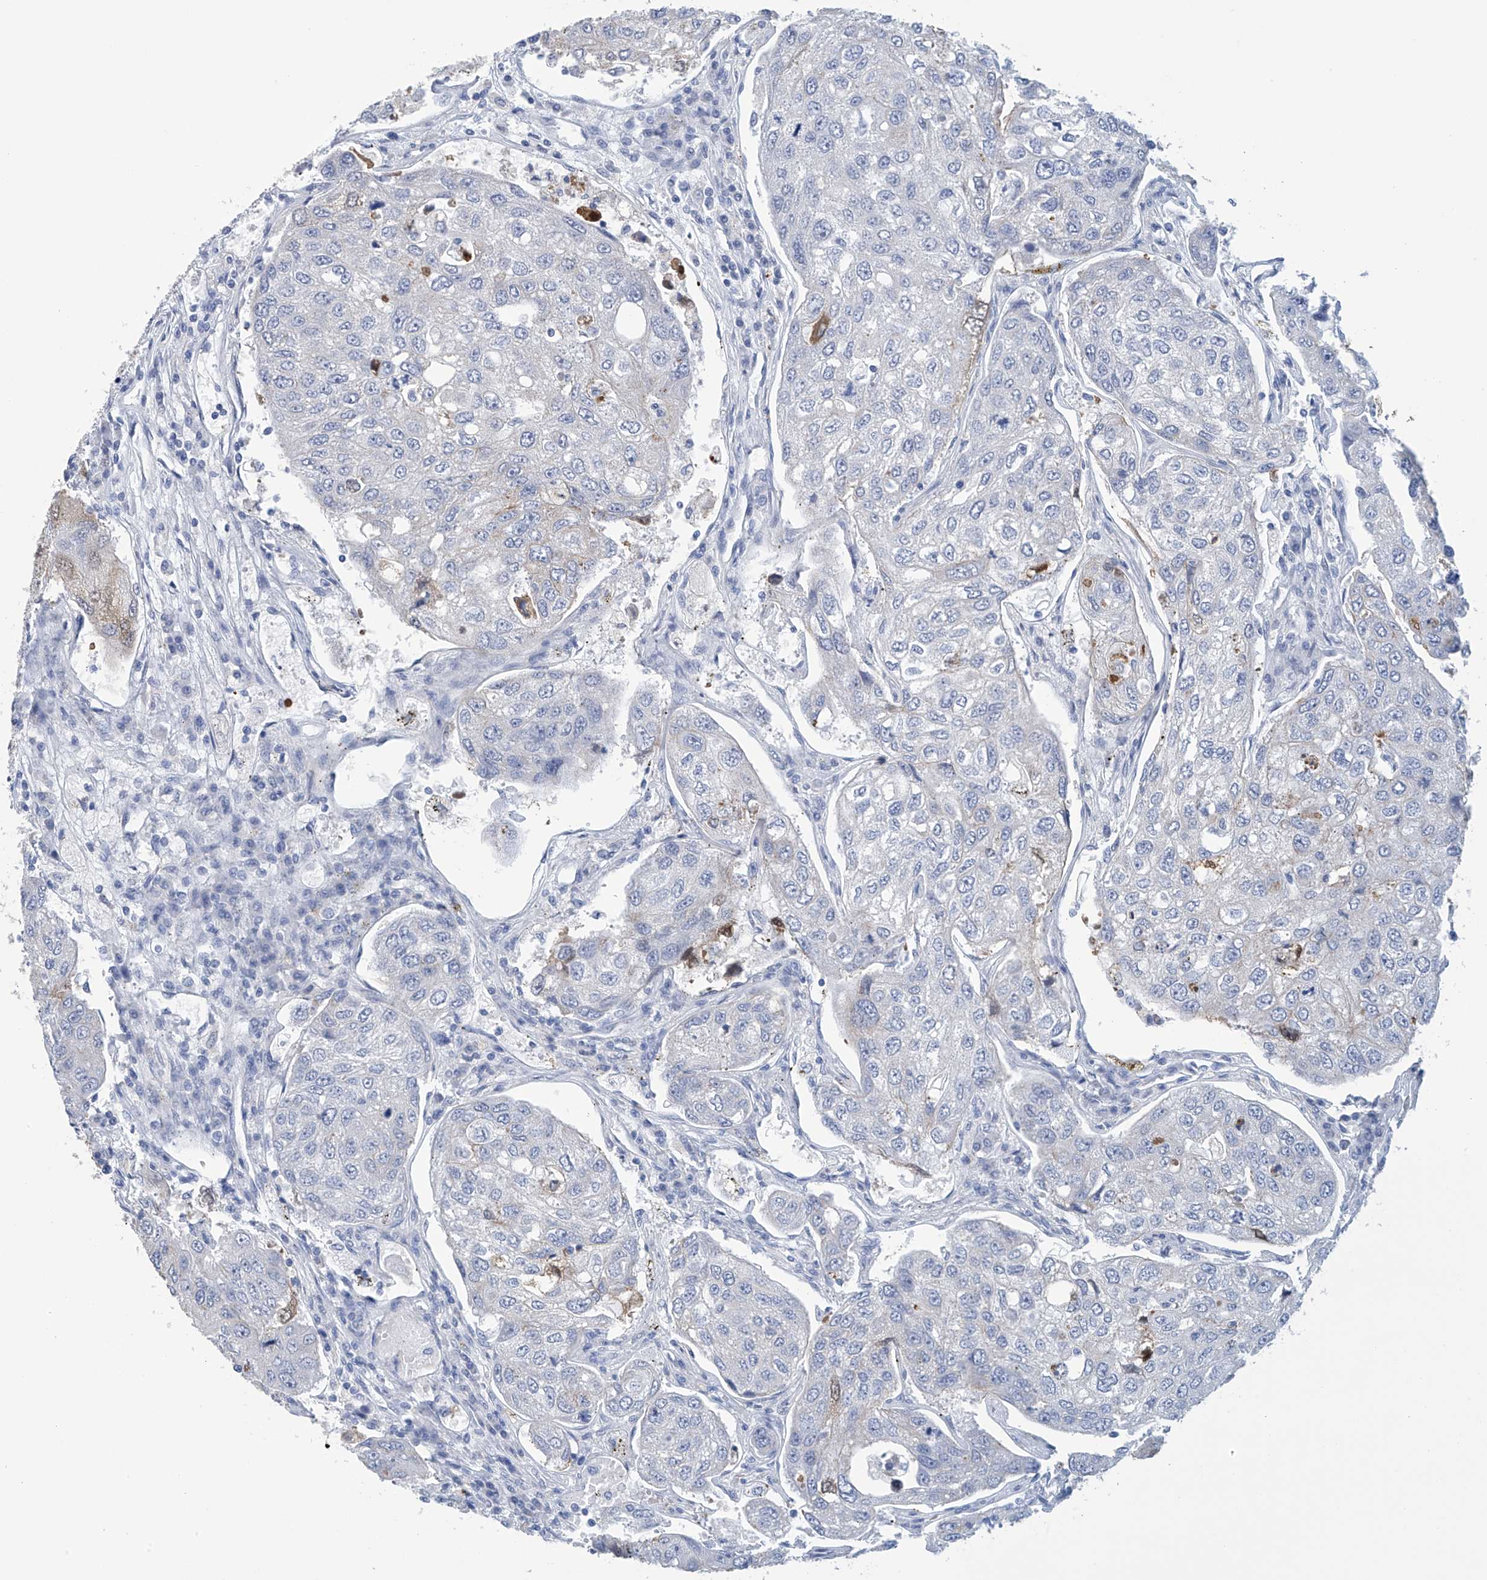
{"staining": {"intensity": "negative", "quantity": "none", "location": "none"}, "tissue": "urothelial cancer", "cell_type": "Tumor cells", "image_type": "cancer", "snomed": [{"axis": "morphology", "description": "Urothelial carcinoma, High grade"}, {"axis": "topography", "description": "Lymph node"}, {"axis": "topography", "description": "Urinary bladder"}], "caption": "A histopathology image of urothelial carcinoma (high-grade) stained for a protein displays no brown staining in tumor cells.", "gene": "DSP", "patient": {"sex": "male", "age": 51}}